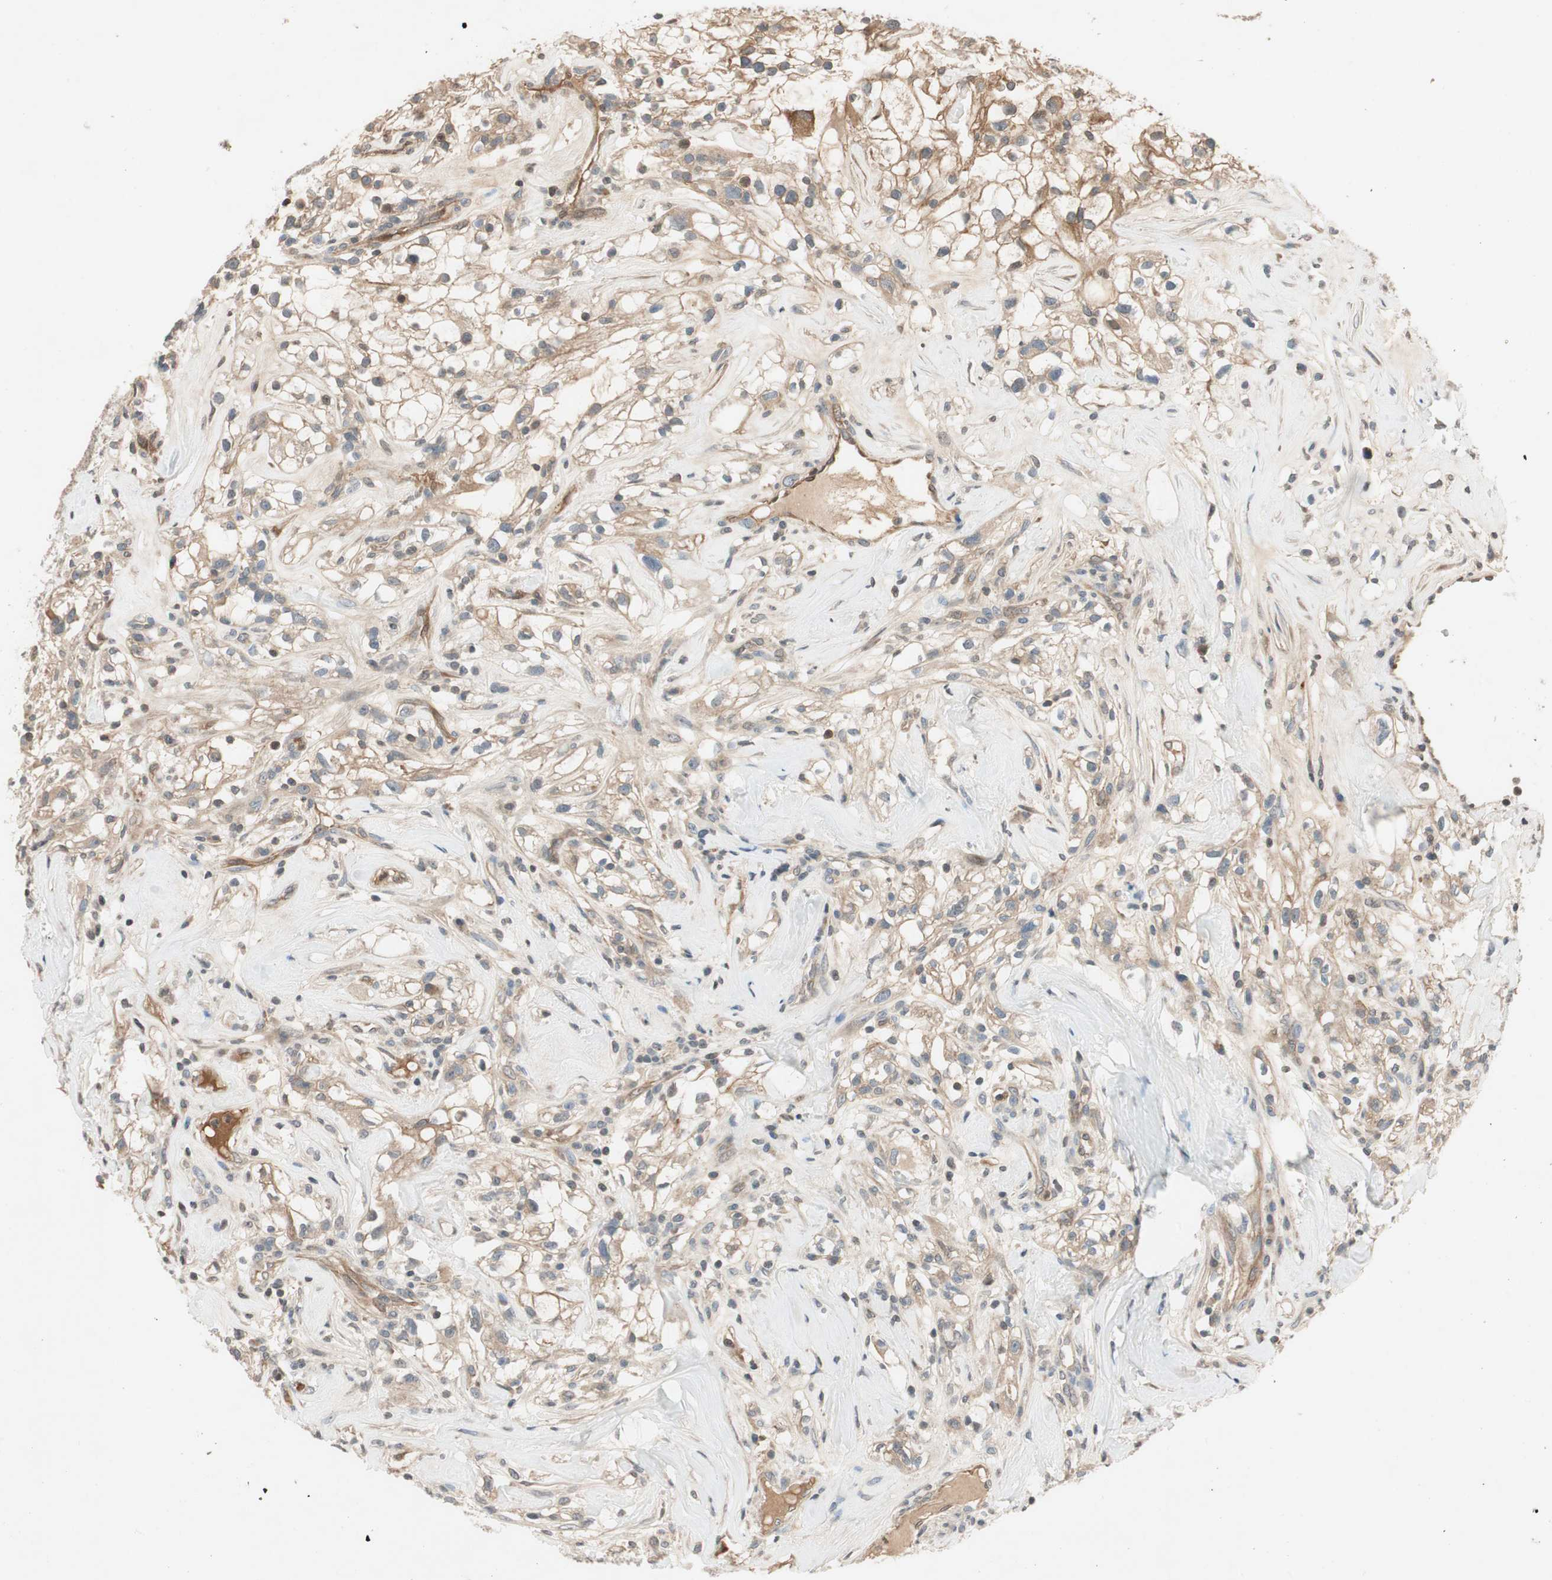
{"staining": {"intensity": "weak", "quantity": ">75%", "location": "cytoplasmic/membranous"}, "tissue": "renal cancer", "cell_type": "Tumor cells", "image_type": "cancer", "snomed": [{"axis": "morphology", "description": "Adenocarcinoma, NOS"}, {"axis": "topography", "description": "Kidney"}], "caption": "There is low levels of weak cytoplasmic/membranous expression in tumor cells of adenocarcinoma (renal), as demonstrated by immunohistochemical staining (brown color).", "gene": "GCLM", "patient": {"sex": "female", "age": 60}}